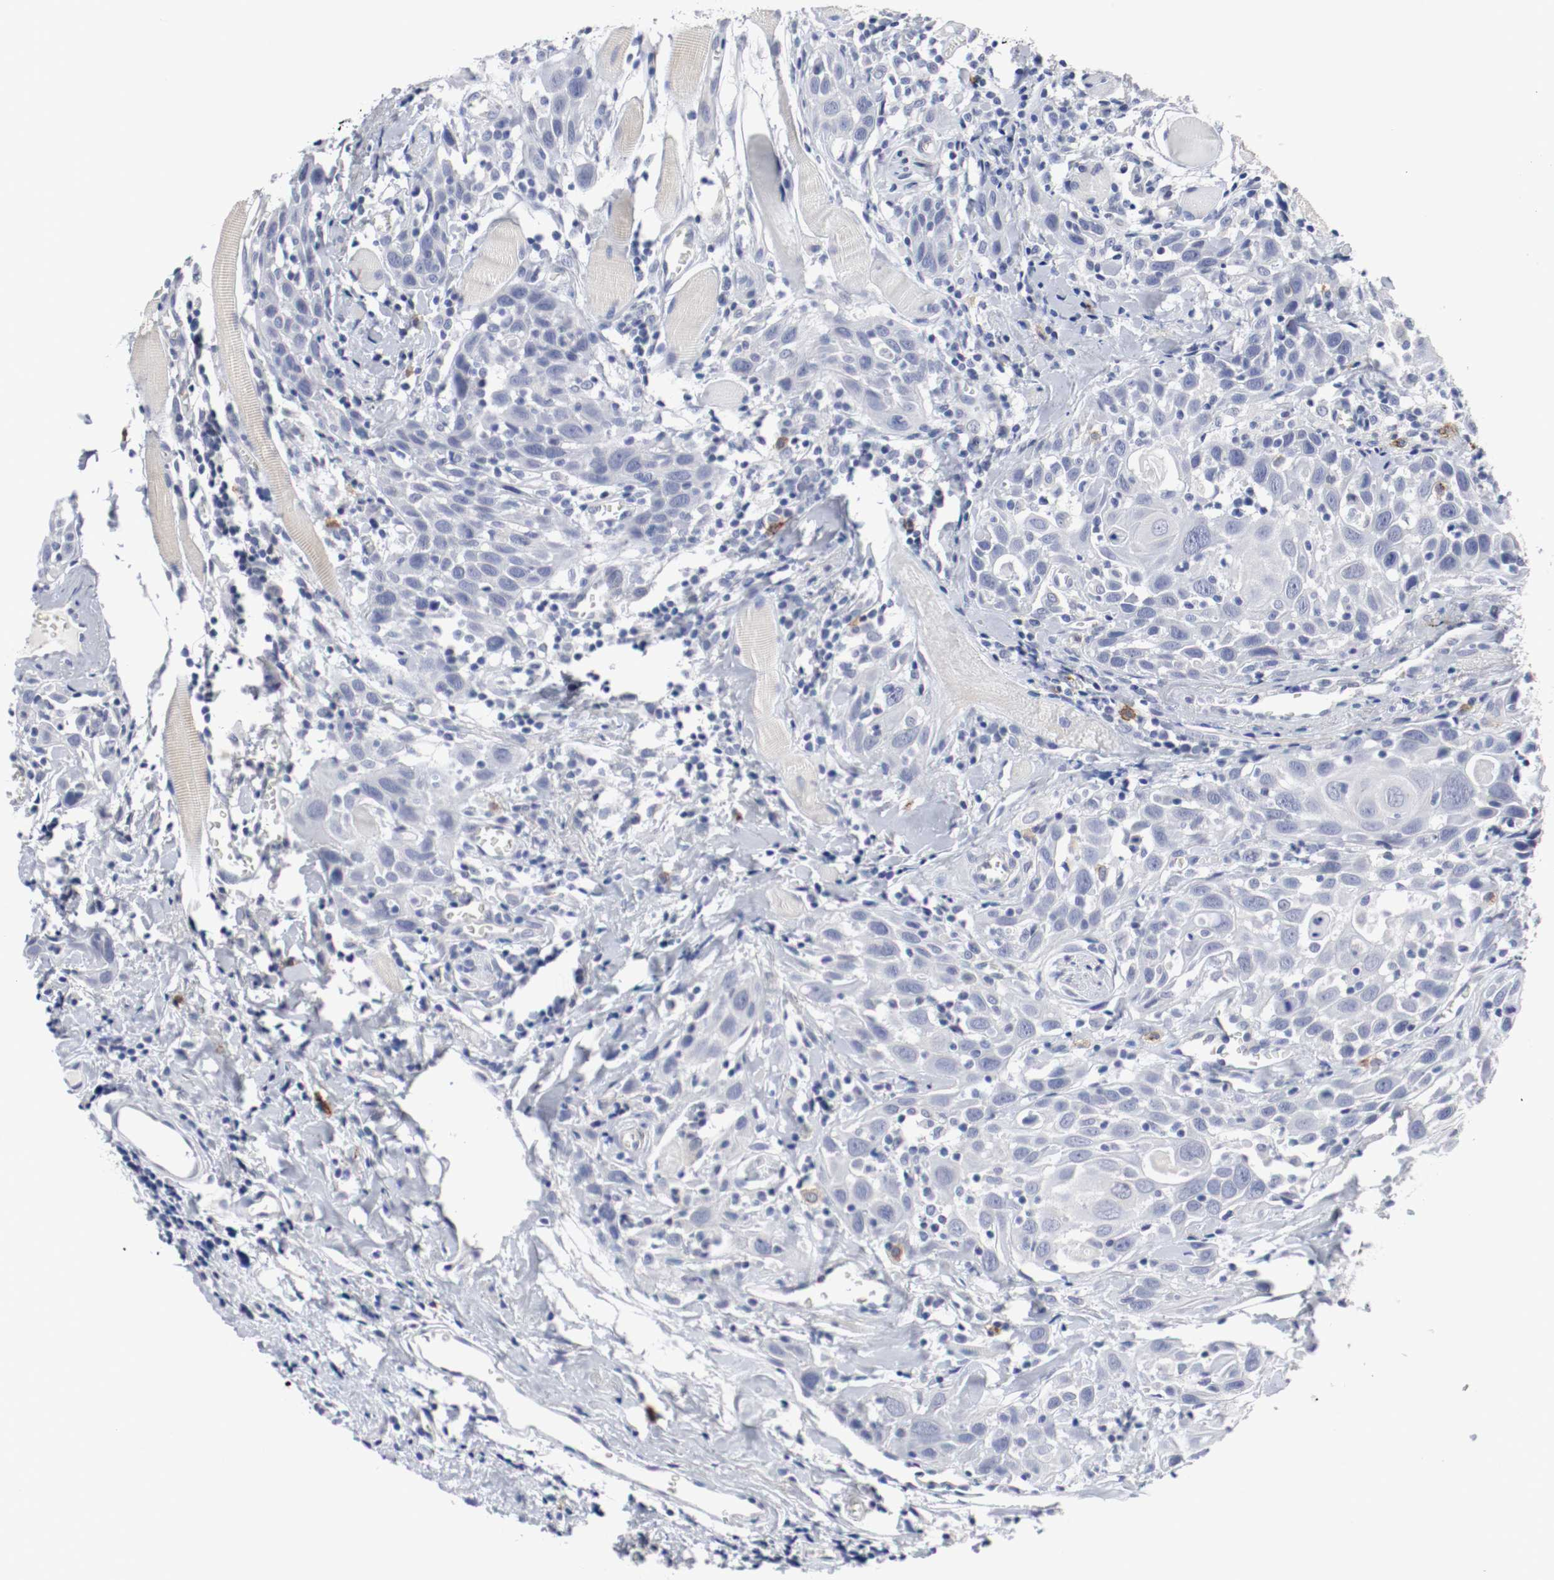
{"staining": {"intensity": "negative", "quantity": "none", "location": "none"}, "tissue": "head and neck cancer", "cell_type": "Tumor cells", "image_type": "cancer", "snomed": [{"axis": "morphology", "description": "Squamous cell carcinoma, NOS"}, {"axis": "topography", "description": "Oral tissue"}, {"axis": "topography", "description": "Head-Neck"}], "caption": "This is an IHC image of human head and neck cancer (squamous cell carcinoma). There is no positivity in tumor cells.", "gene": "KIT", "patient": {"sex": "female", "age": 50}}